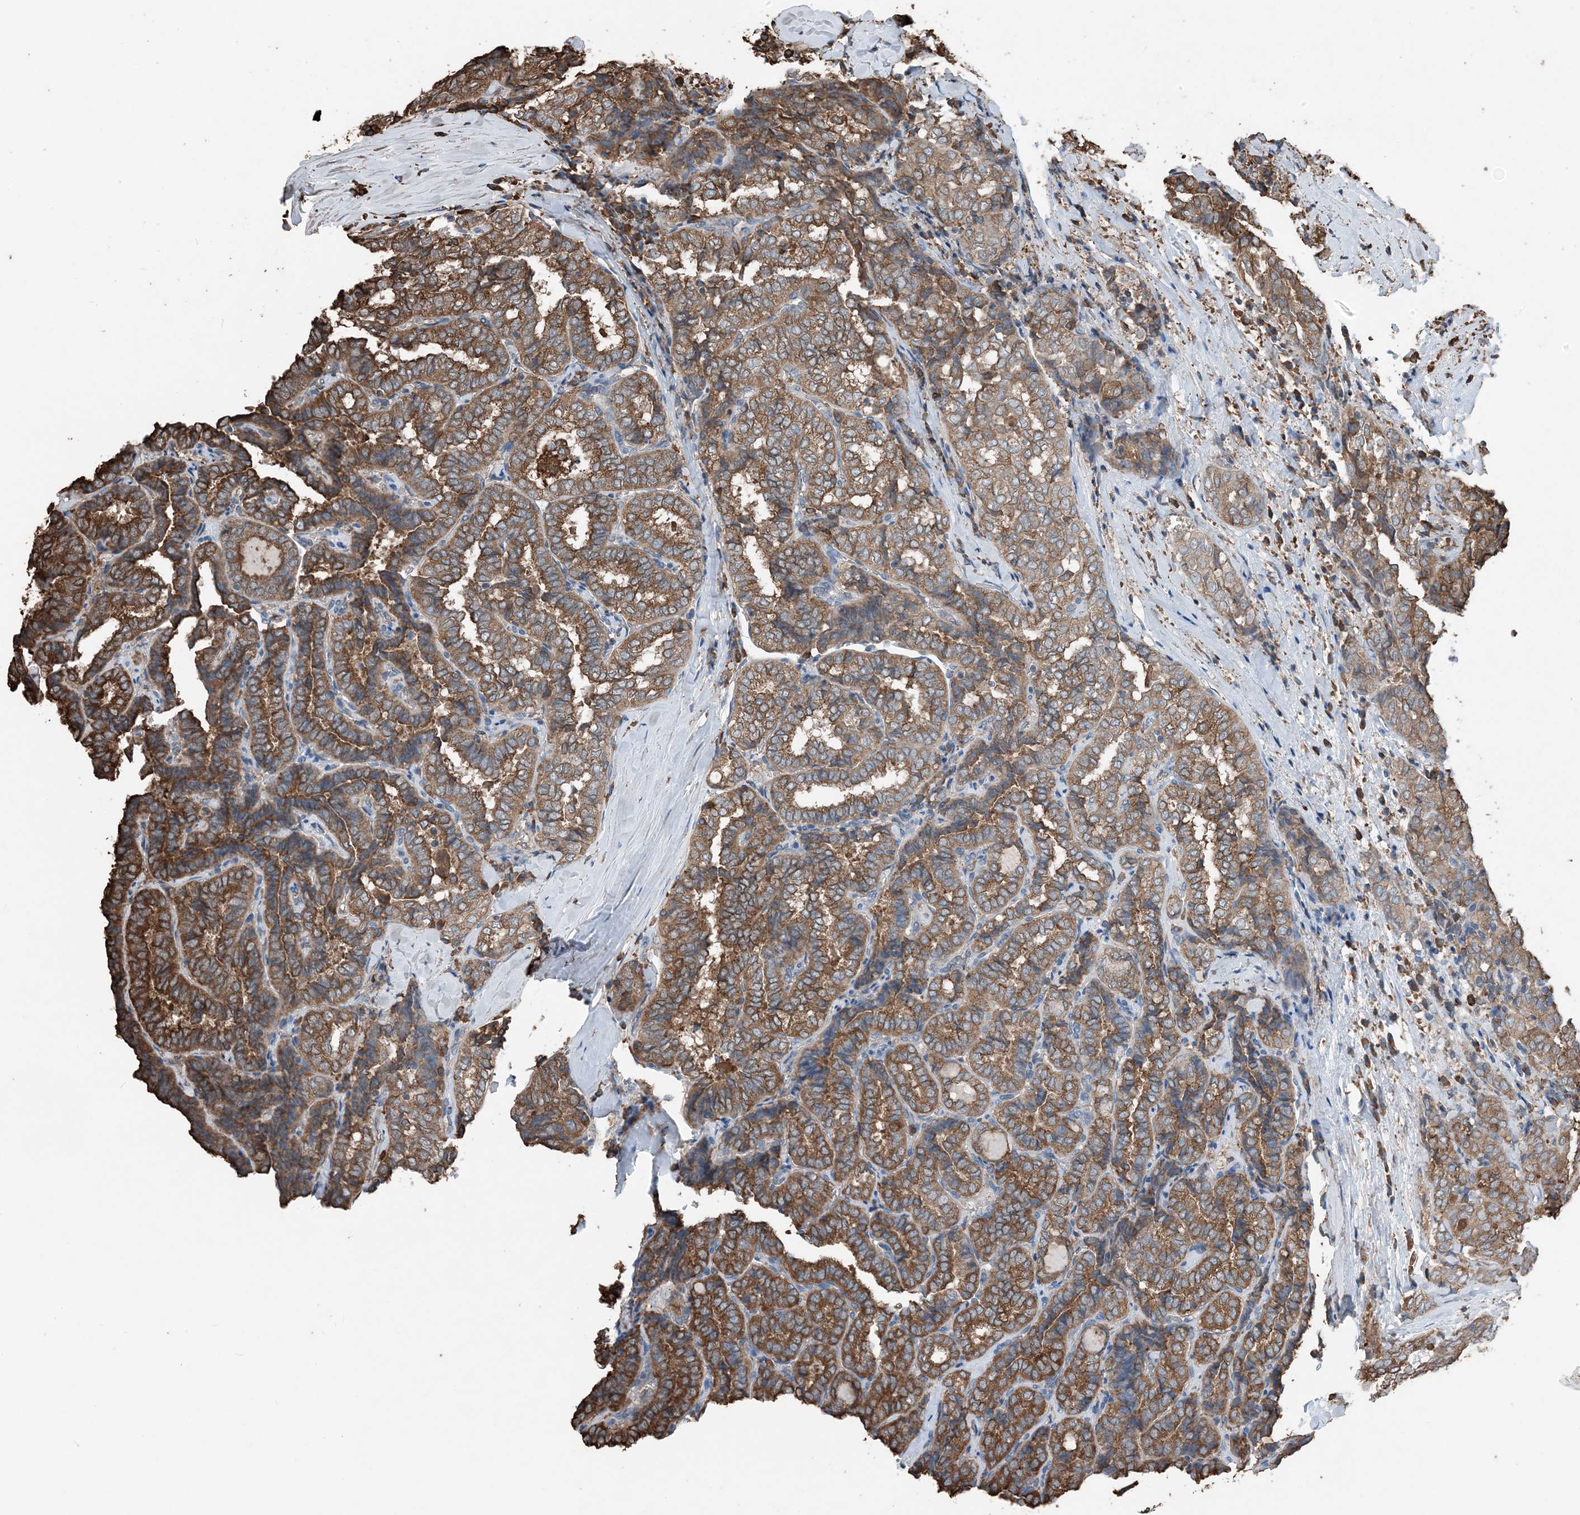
{"staining": {"intensity": "strong", "quantity": ">75%", "location": "cytoplasmic/membranous"}, "tissue": "thyroid cancer", "cell_type": "Tumor cells", "image_type": "cancer", "snomed": [{"axis": "morphology", "description": "Normal tissue, NOS"}, {"axis": "morphology", "description": "Papillary adenocarcinoma, NOS"}, {"axis": "topography", "description": "Thyroid gland"}], "caption": "A micrograph showing strong cytoplasmic/membranous staining in approximately >75% of tumor cells in papillary adenocarcinoma (thyroid), as visualized by brown immunohistochemical staining.", "gene": "PDIA6", "patient": {"sex": "female", "age": 30}}